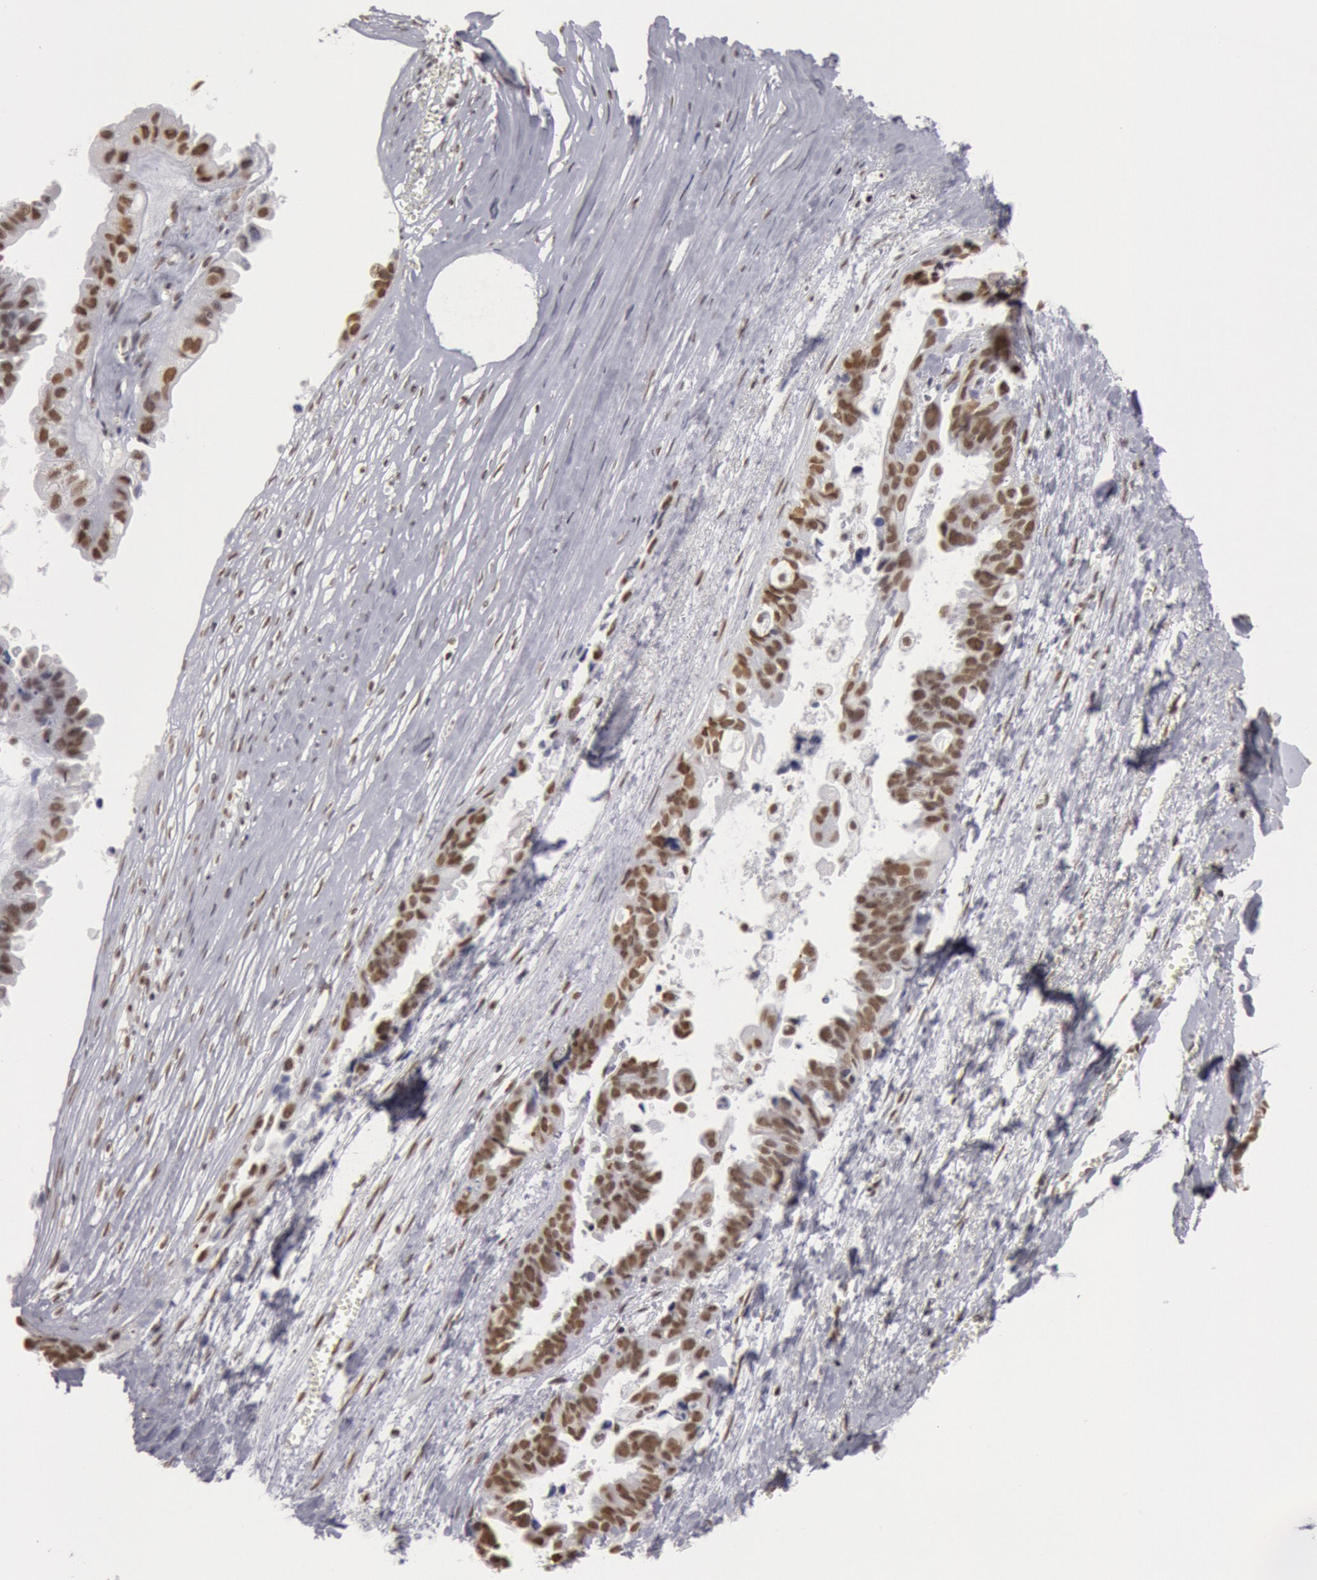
{"staining": {"intensity": "strong", "quantity": ">75%", "location": "nuclear"}, "tissue": "ovarian cancer", "cell_type": "Tumor cells", "image_type": "cancer", "snomed": [{"axis": "morphology", "description": "Carcinoma, endometroid"}, {"axis": "topography", "description": "Ovary"}], "caption": "Ovarian cancer (endometroid carcinoma) tissue displays strong nuclear staining in about >75% of tumor cells Nuclei are stained in blue.", "gene": "ESS2", "patient": {"sex": "female", "age": 85}}